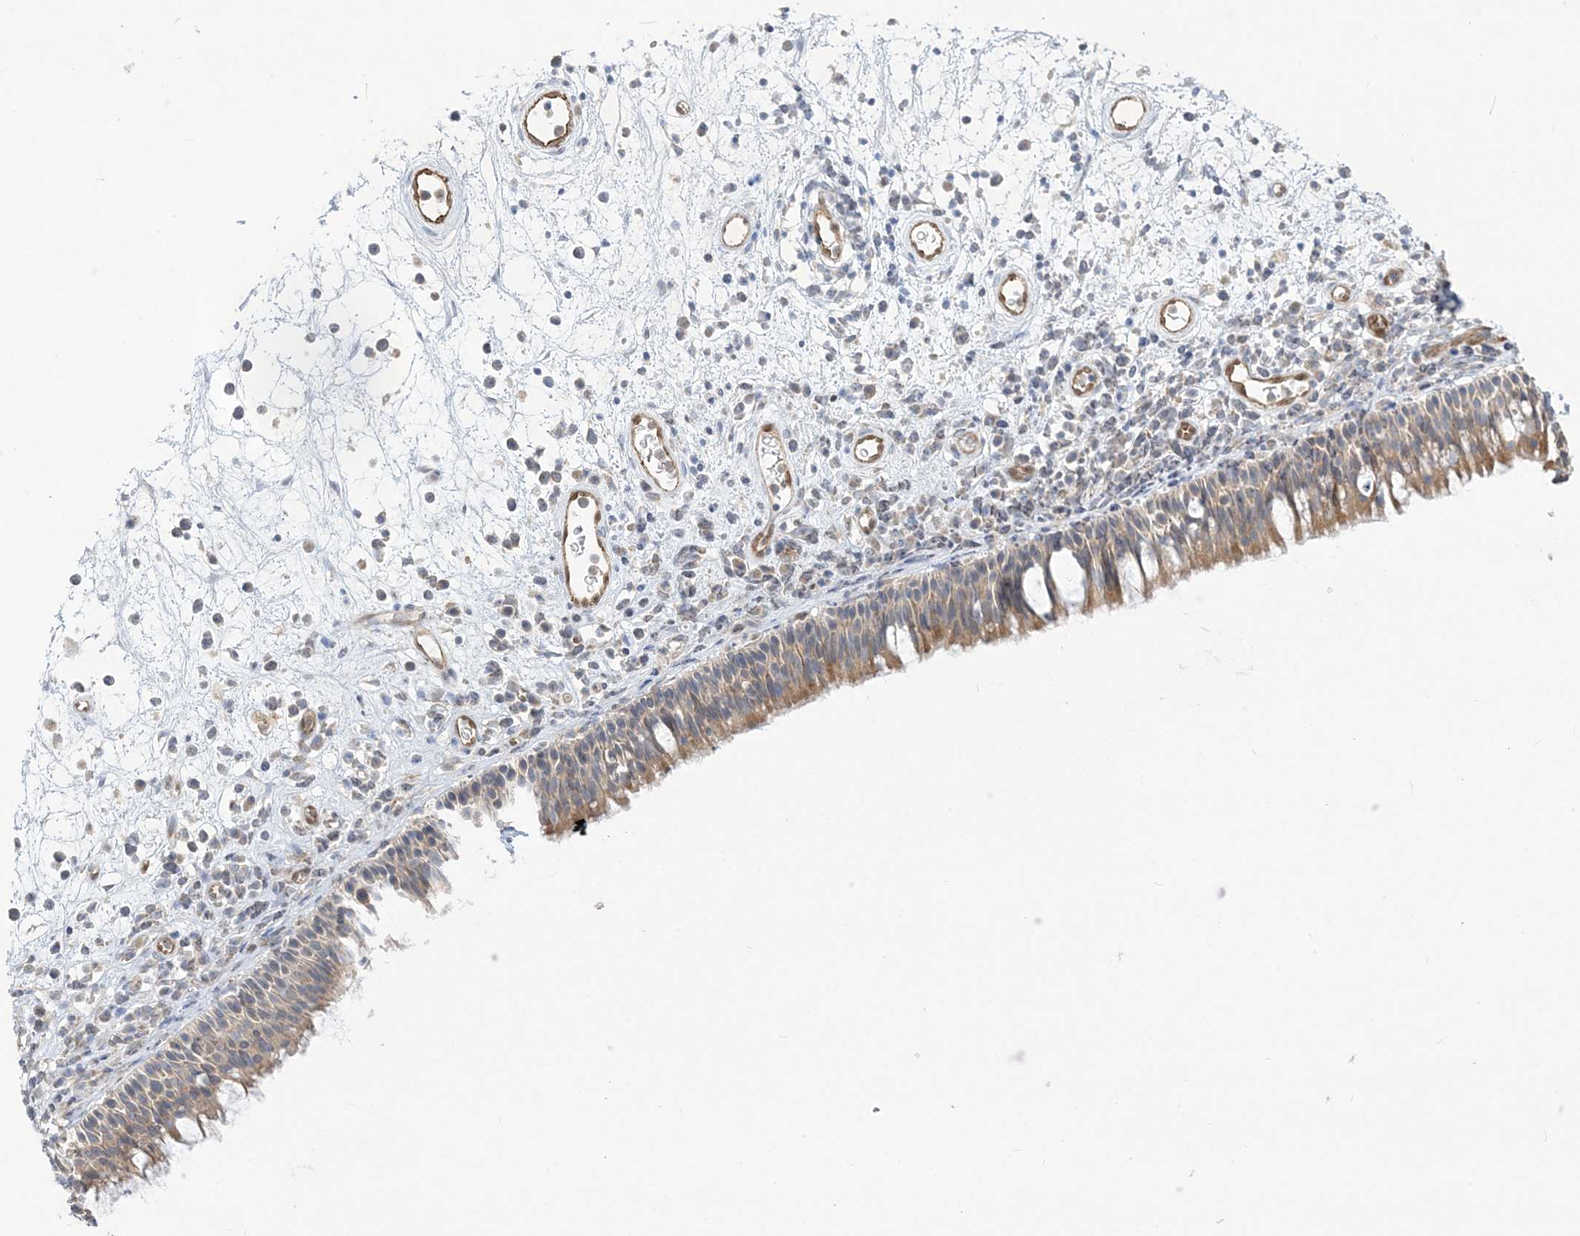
{"staining": {"intensity": "moderate", "quantity": "25%-75%", "location": "cytoplasmic/membranous"}, "tissue": "nasopharynx", "cell_type": "Respiratory epithelial cells", "image_type": "normal", "snomed": [{"axis": "morphology", "description": "Normal tissue, NOS"}, {"axis": "morphology", "description": "Inflammation, NOS"}, {"axis": "morphology", "description": "Malignant melanoma, Metastatic site"}, {"axis": "topography", "description": "Nasopharynx"}], "caption": "Human nasopharynx stained with a brown dye exhibits moderate cytoplasmic/membranous positive staining in approximately 25%-75% of respiratory epithelial cells.", "gene": "INPP1", "patient": {"sex": "male", "age": 70}}